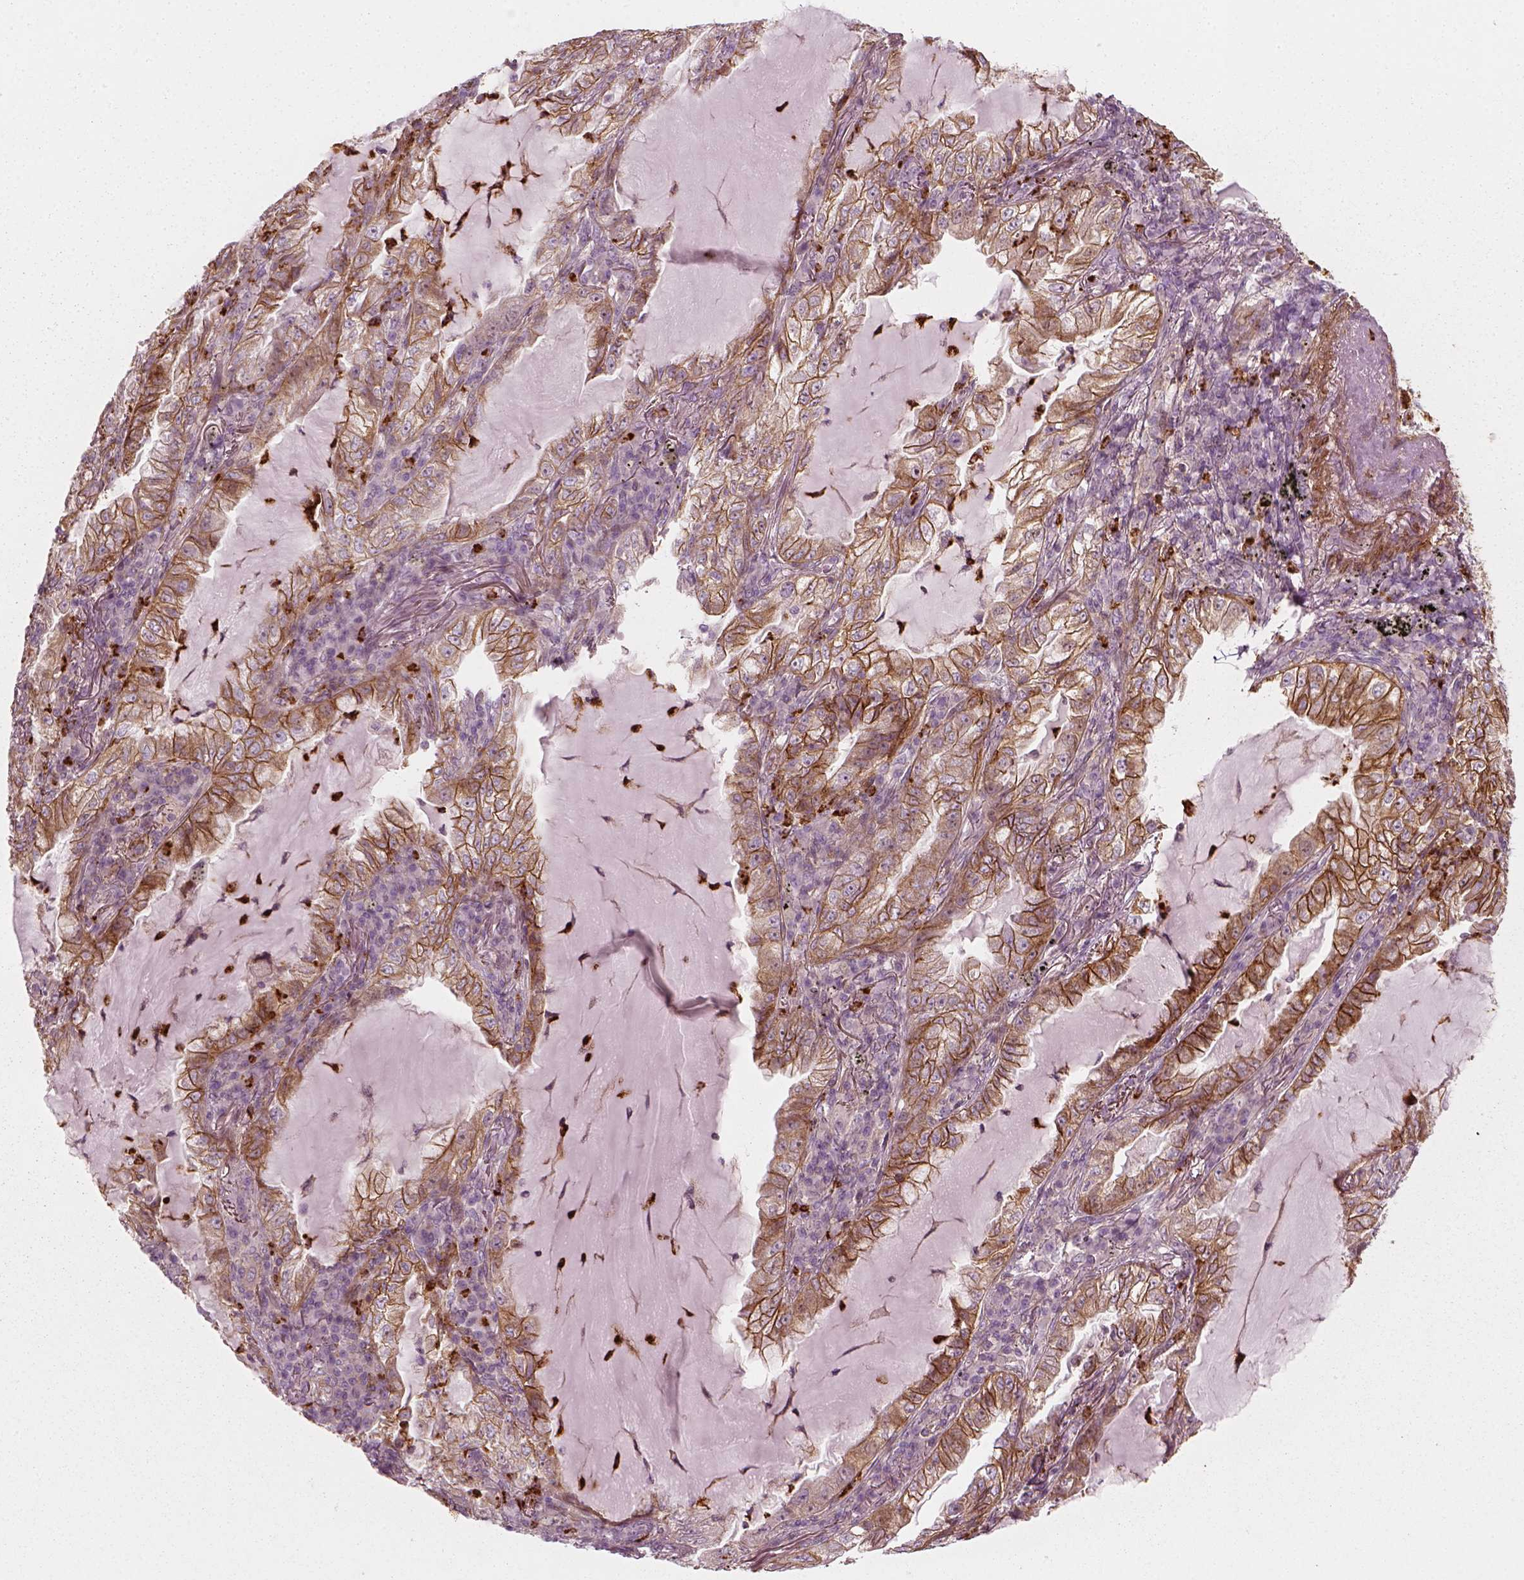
{"staining": {"intensity": "moderate", "quantity": "25%-75%", "location": "cytoplasmic/membranous"}, "tissue": "lung cancer", "cell_type": "Tumor cells", "image_type": "cancer", "snomed": [{"axis": "morphology", "description": "Adenocarcinoma, NOS"}, {"axis": "topography", "description": "Lung"}], "caption": "An immunohistochemistry (IHC) image of neoplastic tissue is shown. Protein staining in brown highlights moderate cytoplasmic/membranous positivity in lung adenocarcinoma within tumor cells.", "gene": "NPTN", "patient": {"sex": "female", "age": 73}}